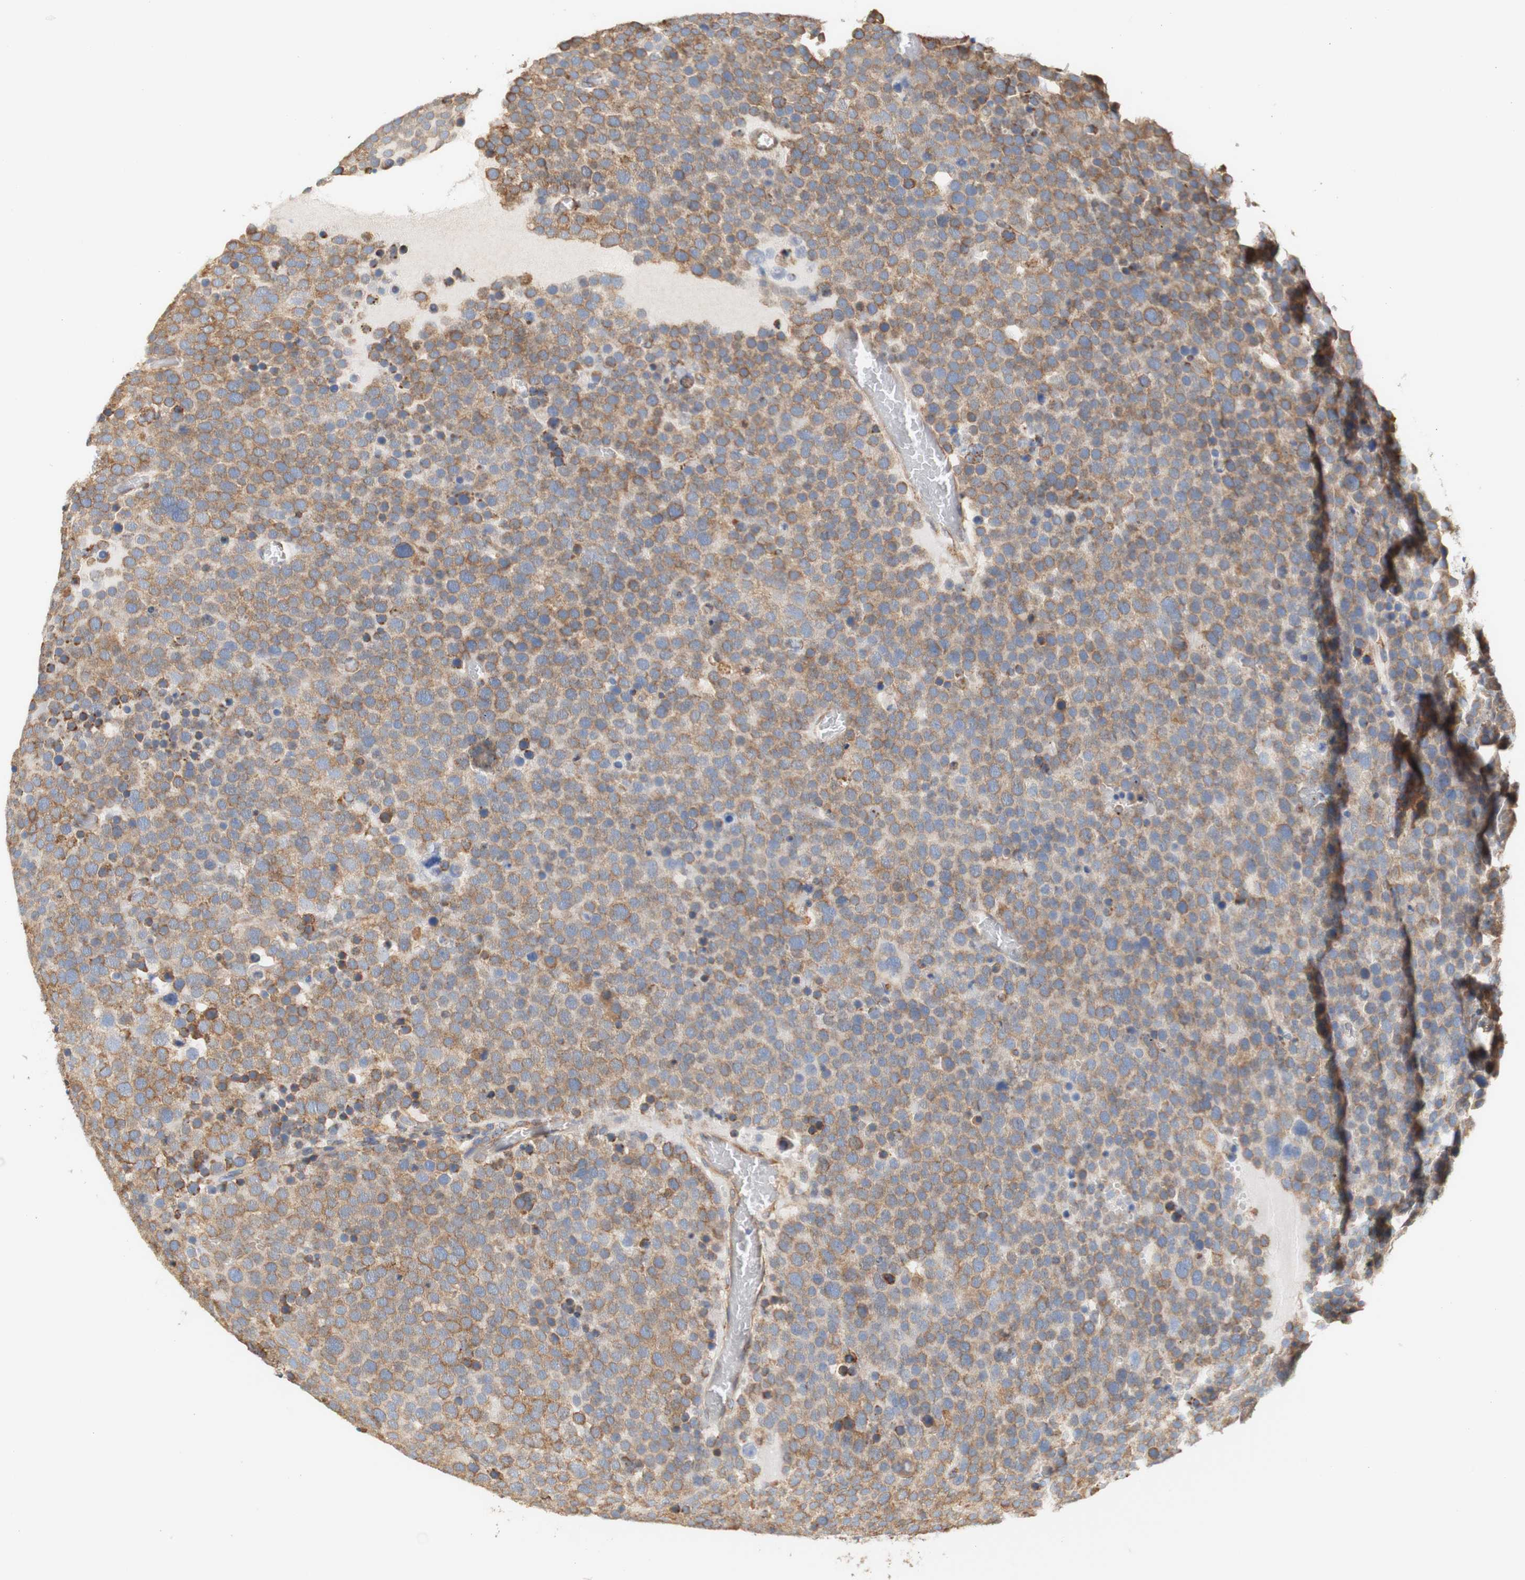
{"staining": {"intensity": "moderate", "quantity": ">75%", "location": "cytoplasmic/membranous"}, "tissue": "testis cancer", "cell_type": "Tumor cells", "image_type": "cancer", "snomed": [{"axis": "morphology", "description": "Seminoma, NOS"}, {"axis": "topography", "description": "Testis"}], "caption": "An immunohistochemistry photomicrograph of neoplastic tissue is shown. Protein staining in brown highlights moderate cytoplasmic/membranous positivity in testis cancer (seminoma) within tumor cells.", "gene": "EIF2AK4", "patient": {"sex": "male", "age": 71}}